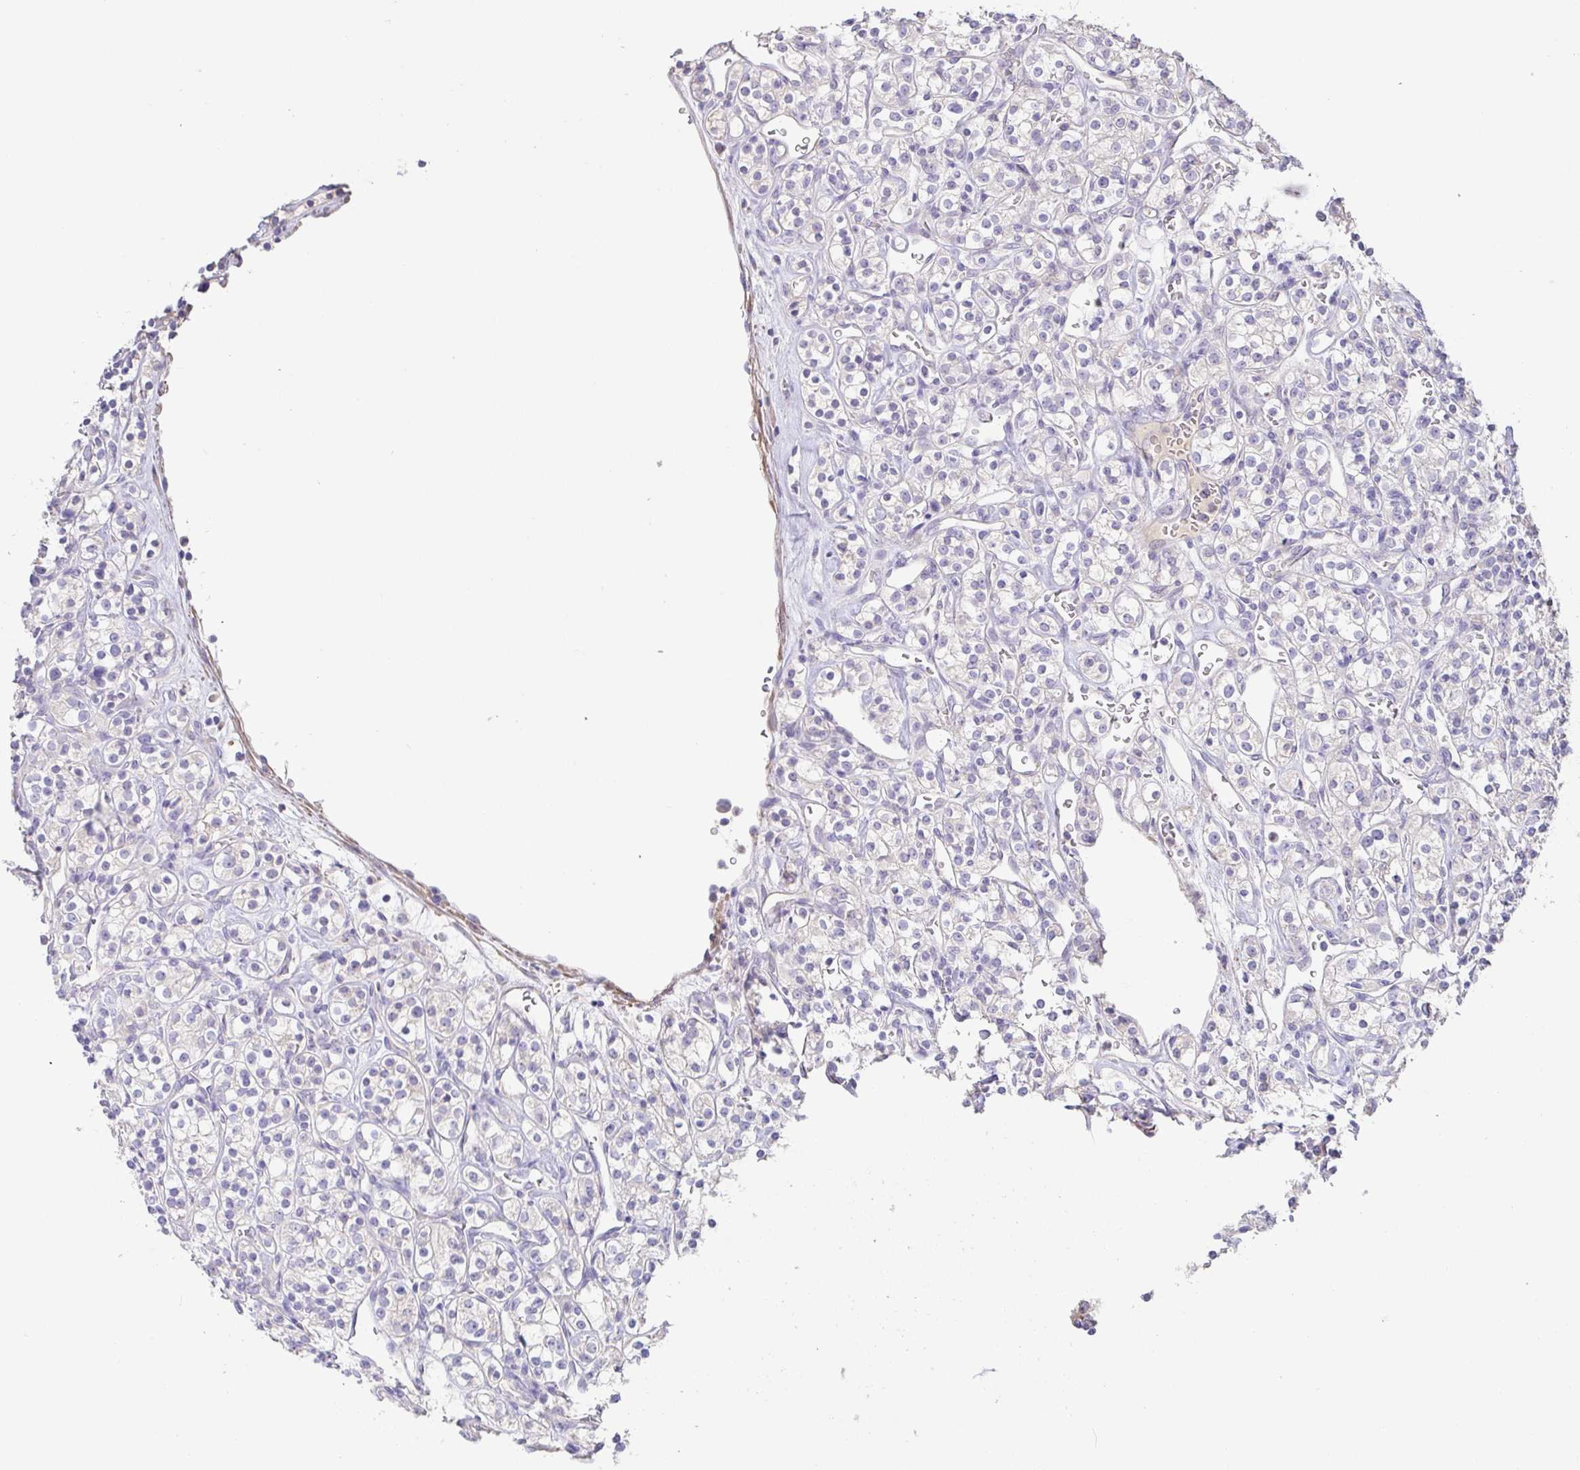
{"staining": {"intensity": "negative", "quantity": "none", "location": "none"}, "tissue": "renal cancer", "cell_type": "Tumor cells", "image_type": "cancer", "snomed": [{"axis": "morphology", "description": "Adenocarcinoma, NOS"}, {"axis": "topography", "description": "Kidney"}], "caption": "This is an immunohistochemistry (IHC) histopathology image of human adenocarcinoma (renal). There is no positivity in tumor cells.", "gene": "PYGM", "patient": {"sex": "male", "age": 77}}